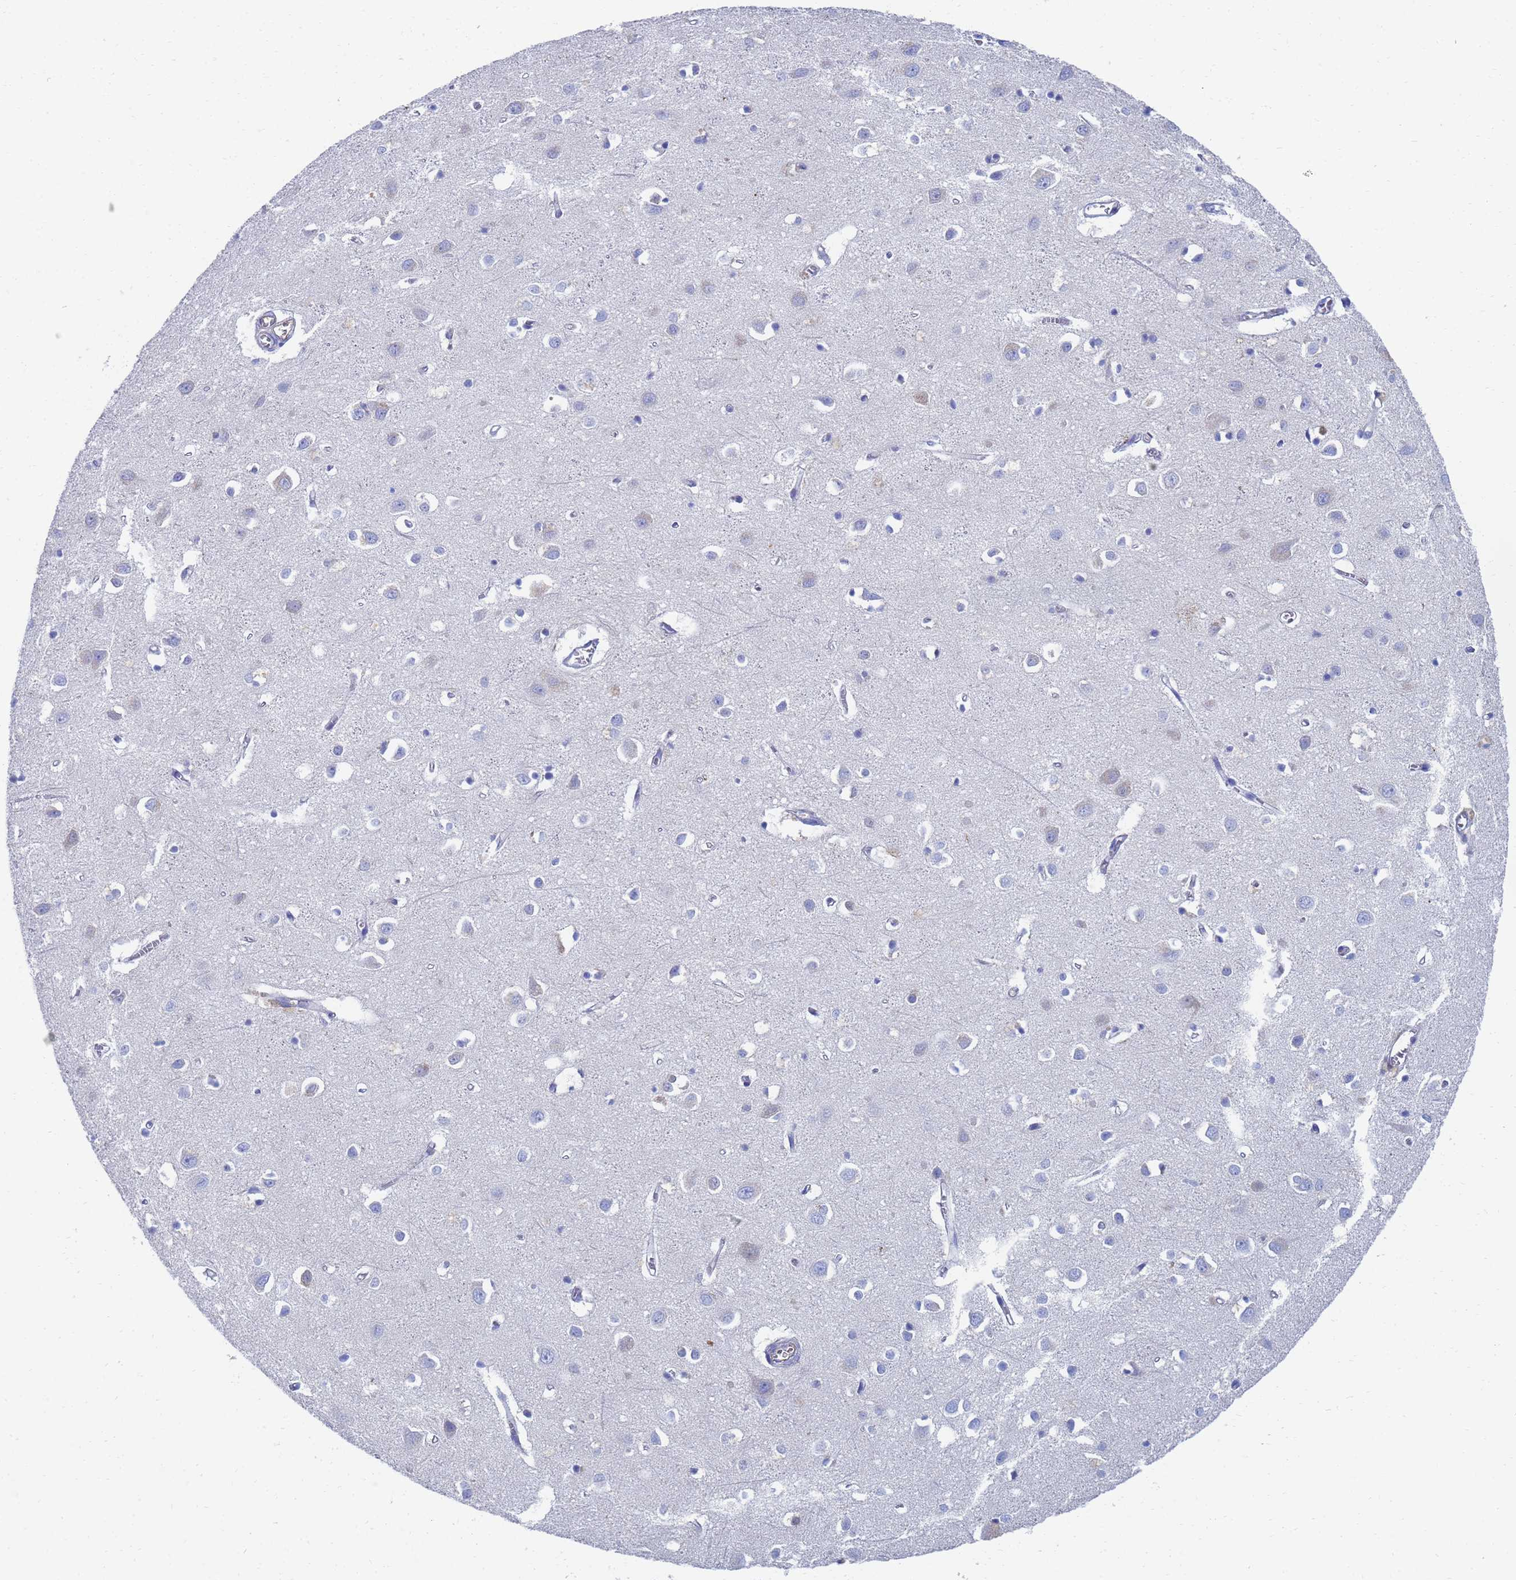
{"staining": {"intensity": "moderate", "quantity": "<25%", "location": "cytoplasmic/membranous"}, "tissue": "cerebral cortex", "cell_type": "Endothelial cells", "image_type": "normal", "snomed": [{"axis": "morphology", "description": "Normal tissue, NOS"}, {"axis": "topography", "description": "Cerebral cortex"}], "caption": "This is an image of immunohistochemistry (IHC) staining of normal cerebral cortex, which shows moderate staining in the cytoplasmic/membranous of endothelial cells.", "gene": "GCHFR", "patient": {"sex": "female", "age": 64}}